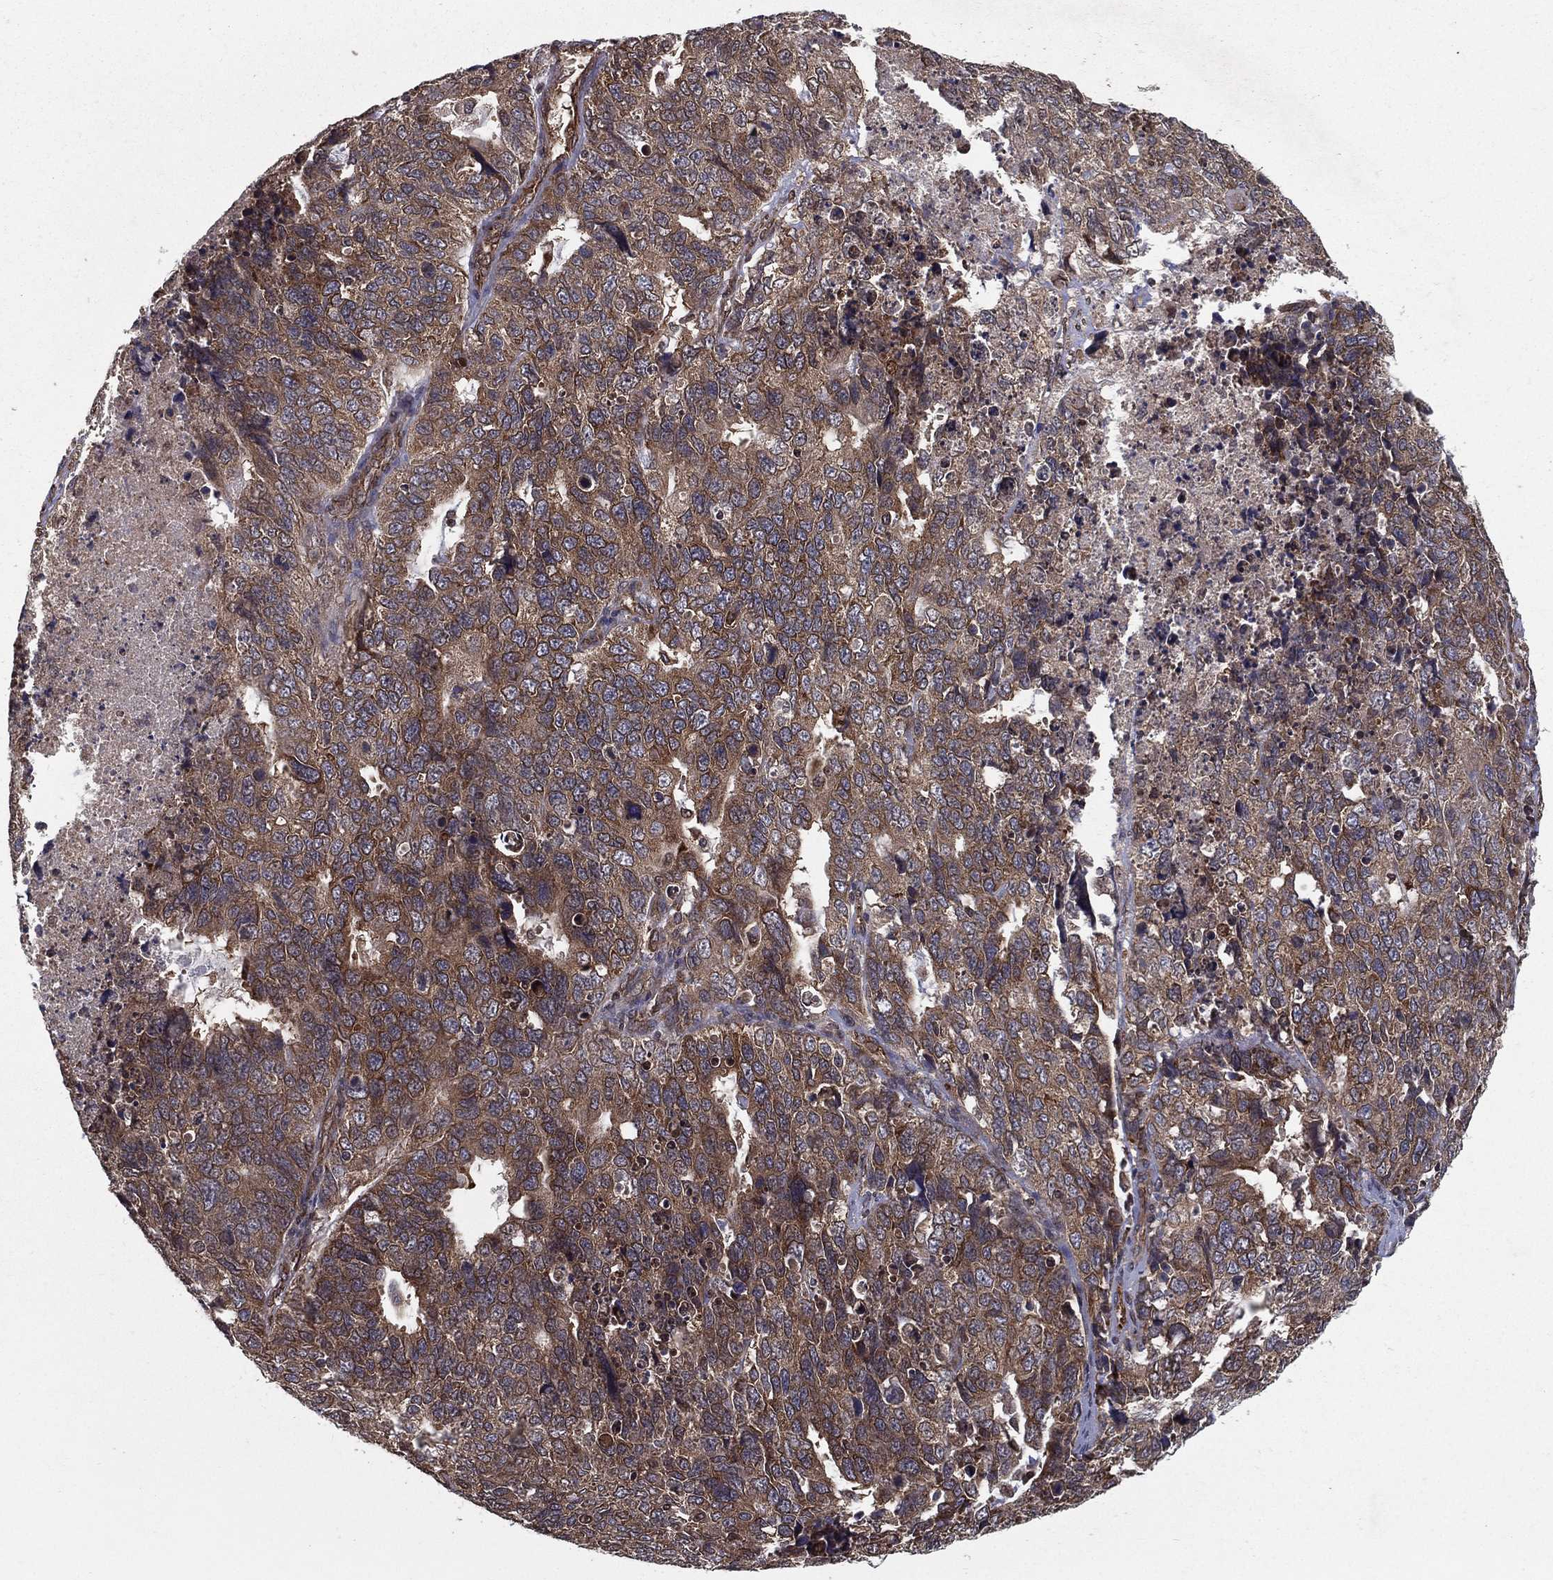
{"staining": {"intensity": "moderate", "quantity": ">75%", "location": "cytoplasmic/membranous"}, "tissue": "cervical cancer", "cell_type": "Tumor cells", "image_type": "cancer", "snomed": [{"axis": "morphology", "description": "Squamous cell carcinoma, NOS"}, {"axis": "topography", "description": "Cervix"}], "caption": "Brown immunohistochemical staining in cervical cancer (squamous cell carcinoma) exhibits moderate cytoplasmic/membranous staining in approximately >75% of tumor cells.", "gene": "CERS2", "patient": {"sex": "female", "age": 63}}